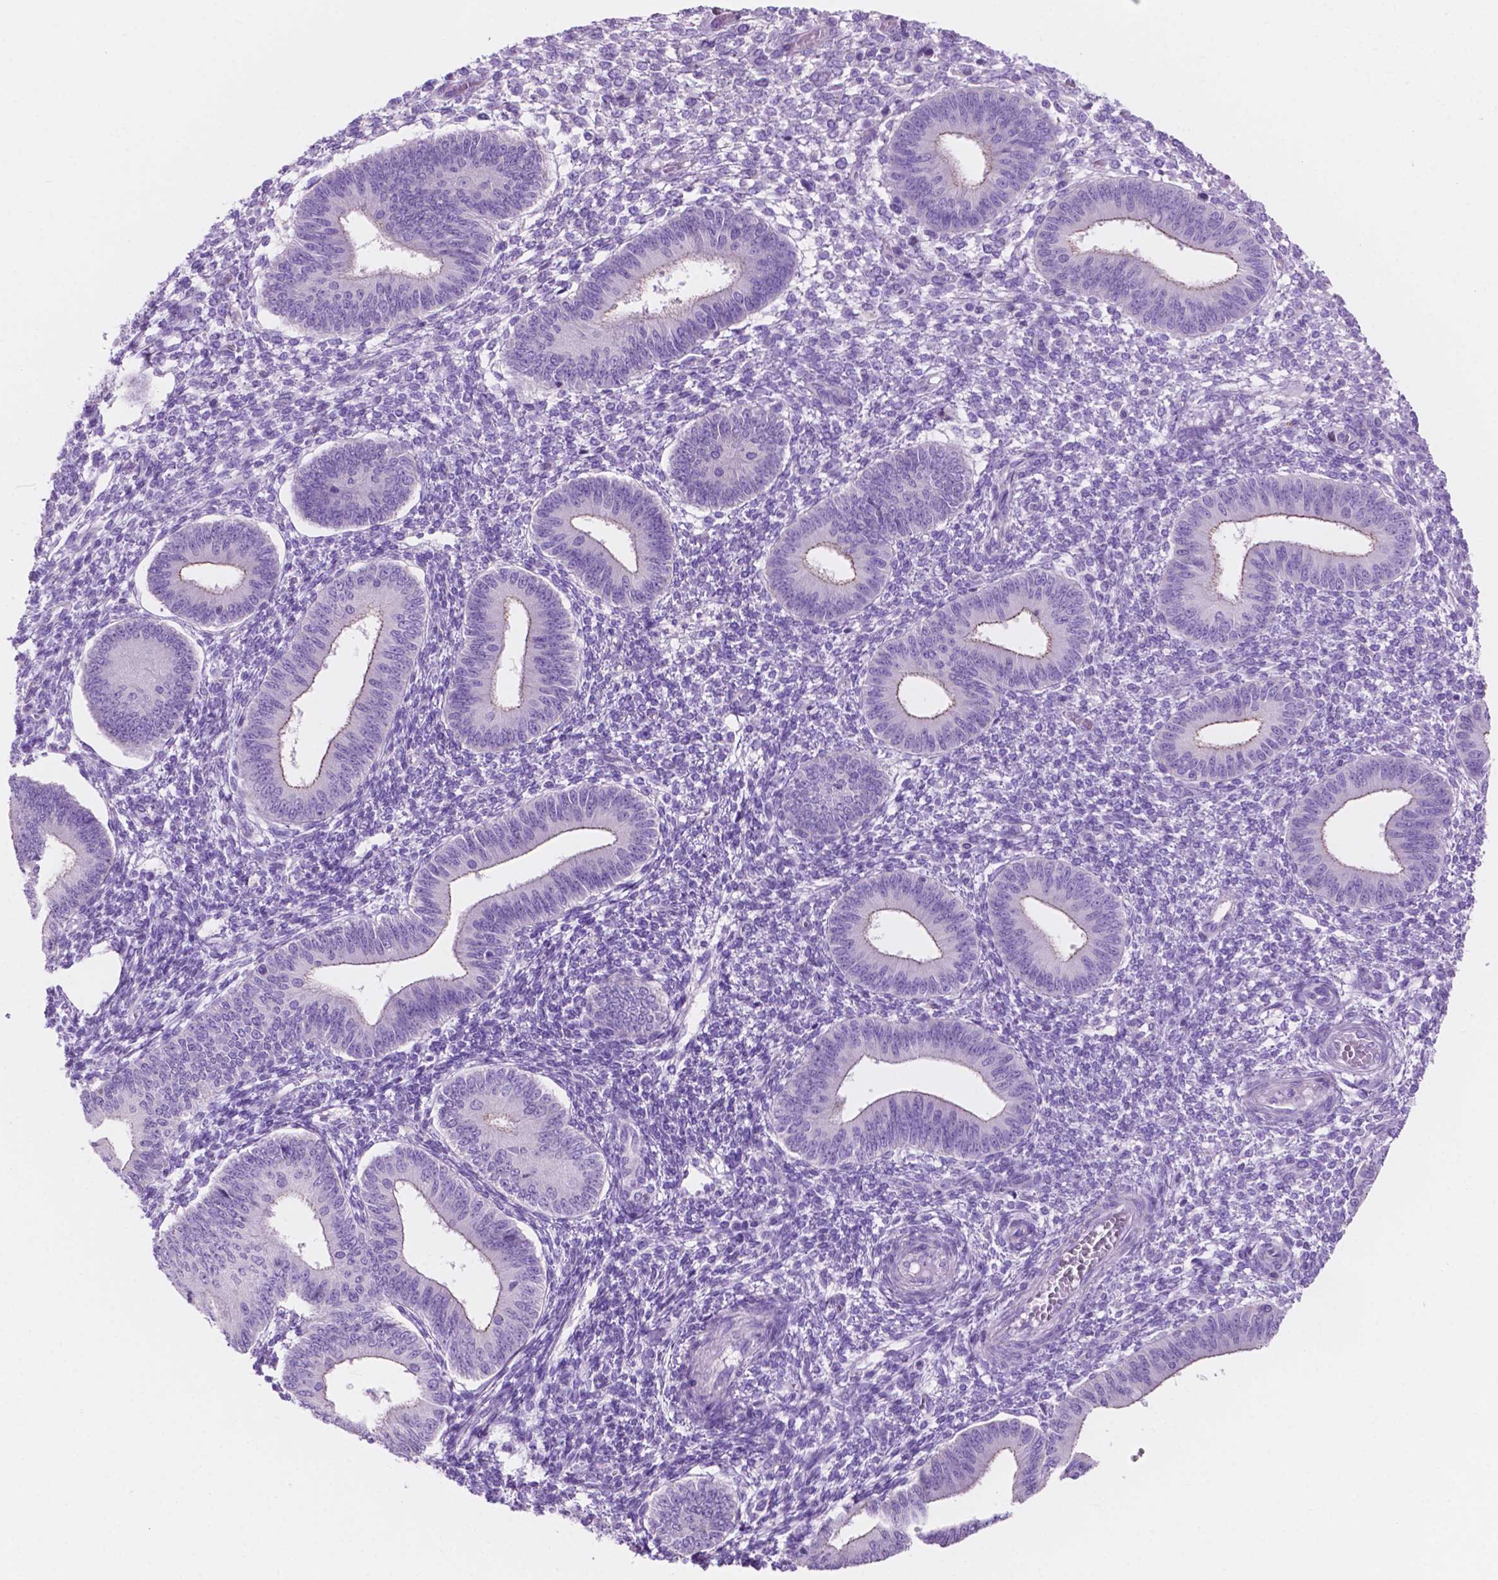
{"staining": {"intensity": "negative", "quantity": "none", "location": "none"}, "tissue": "endometrium", "cell_type": "Cells in endometrial stroma", "image_type": "normal", "snomed": [{"axis": "morphology", "description": "Normal tissue, NOS"}, {"axis": "topography", "description": "Endometrium"}], "caption": "An image of endometrium stained for a protein reveals no brown staining in cells in endometrial stroma.", "gene": "IGFN1", "patient": {"sex": "female", "age": 42}}